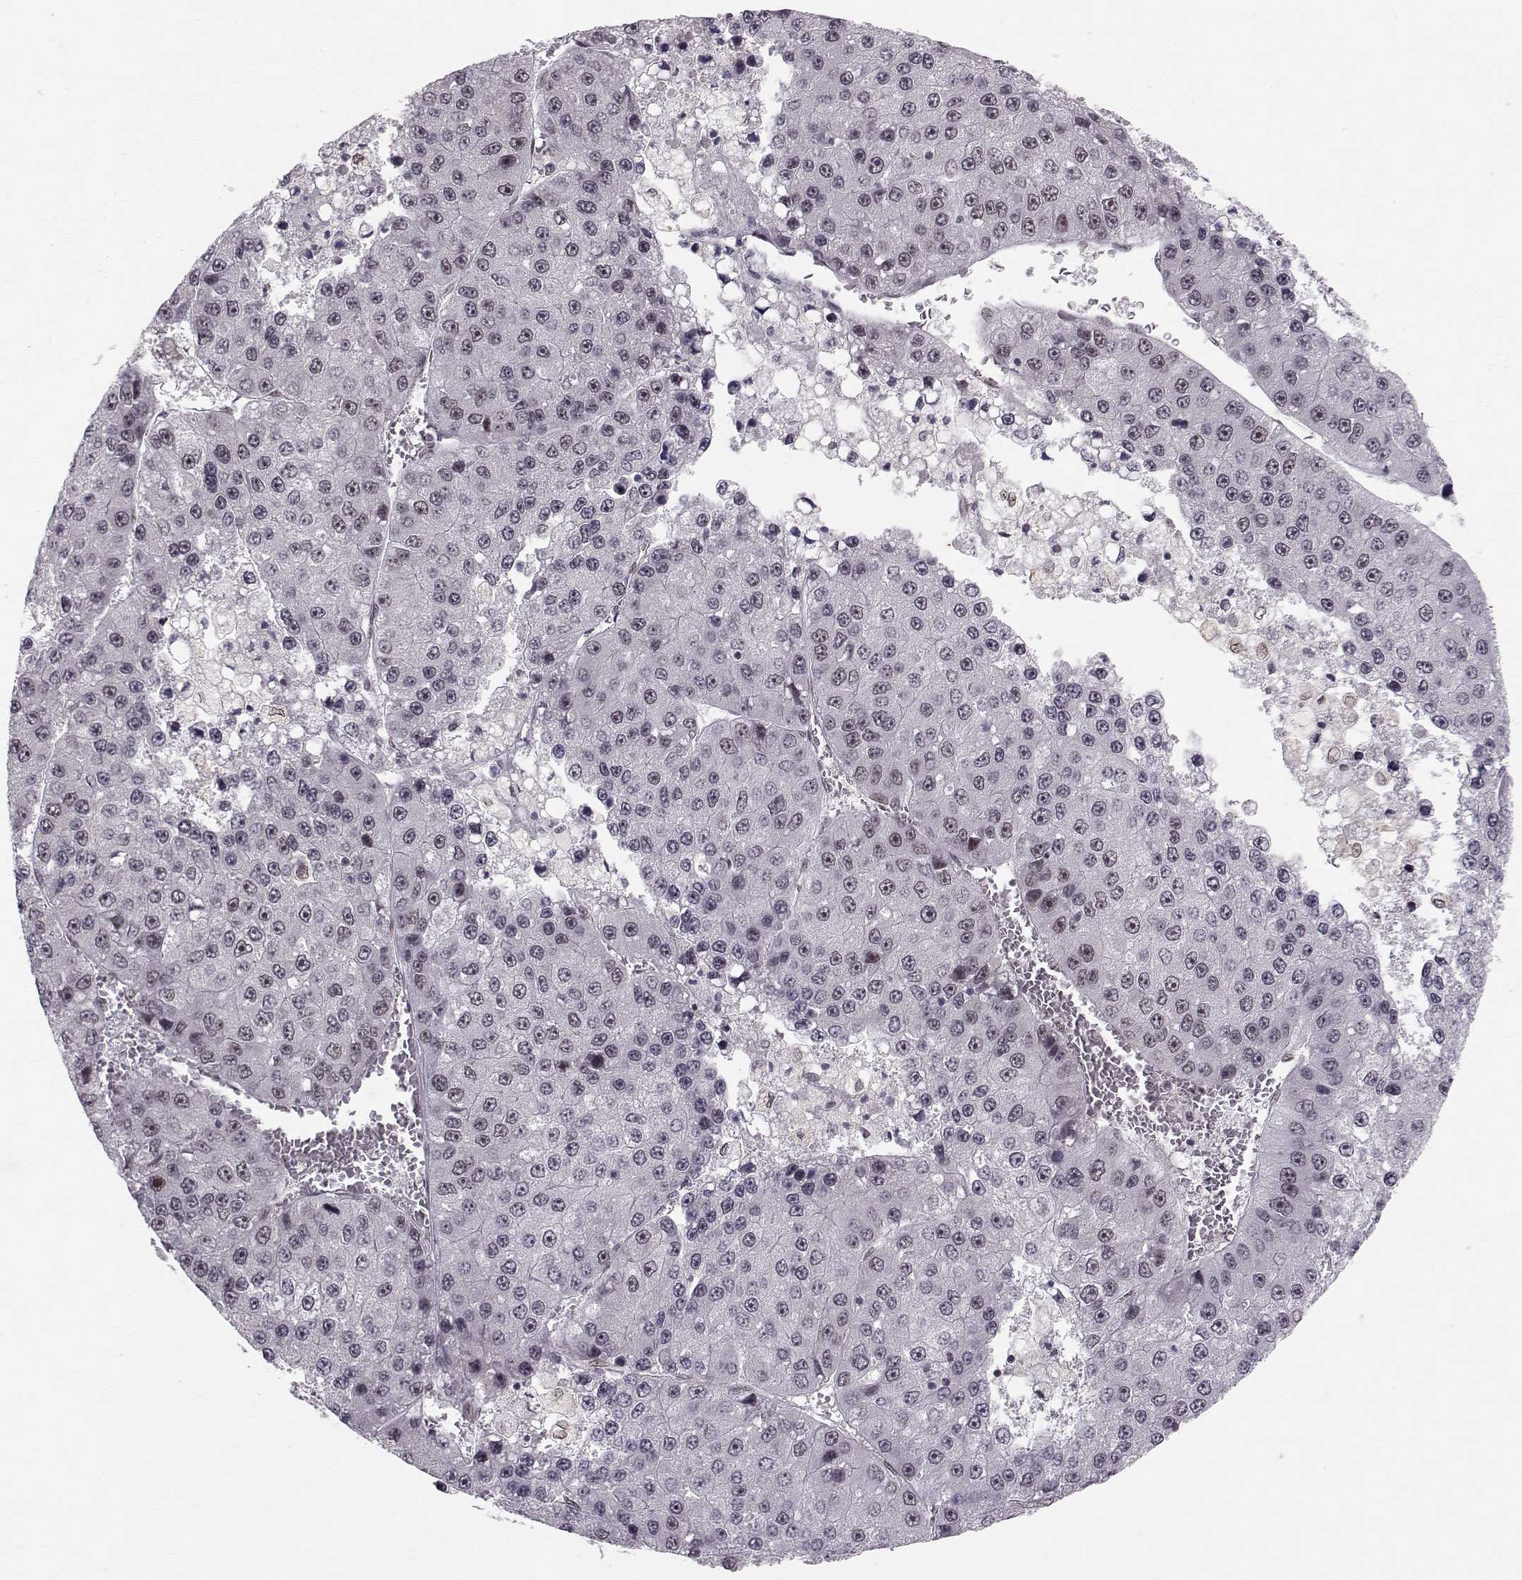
{"staining": {"intensity": "negative", "quantity": "none", "location": "none"}, "tissue": "liver cancer", "cell_type": "Tumor cells", "image_type": "cancer", "snomed": [{"axis": "morphology", "description": "Carcinoma, Hepatocellular, NOS"}, {"axis": "topography", "description": "Liver"}], "caption": "An image of human liver cancer (hepatocellular carcinoma) is negative for staining in tumor cells. (DAB IHC with hematoxylin counter stain).", "gene": "RPP38", "patient": {"sex": "female", "age": 73}}